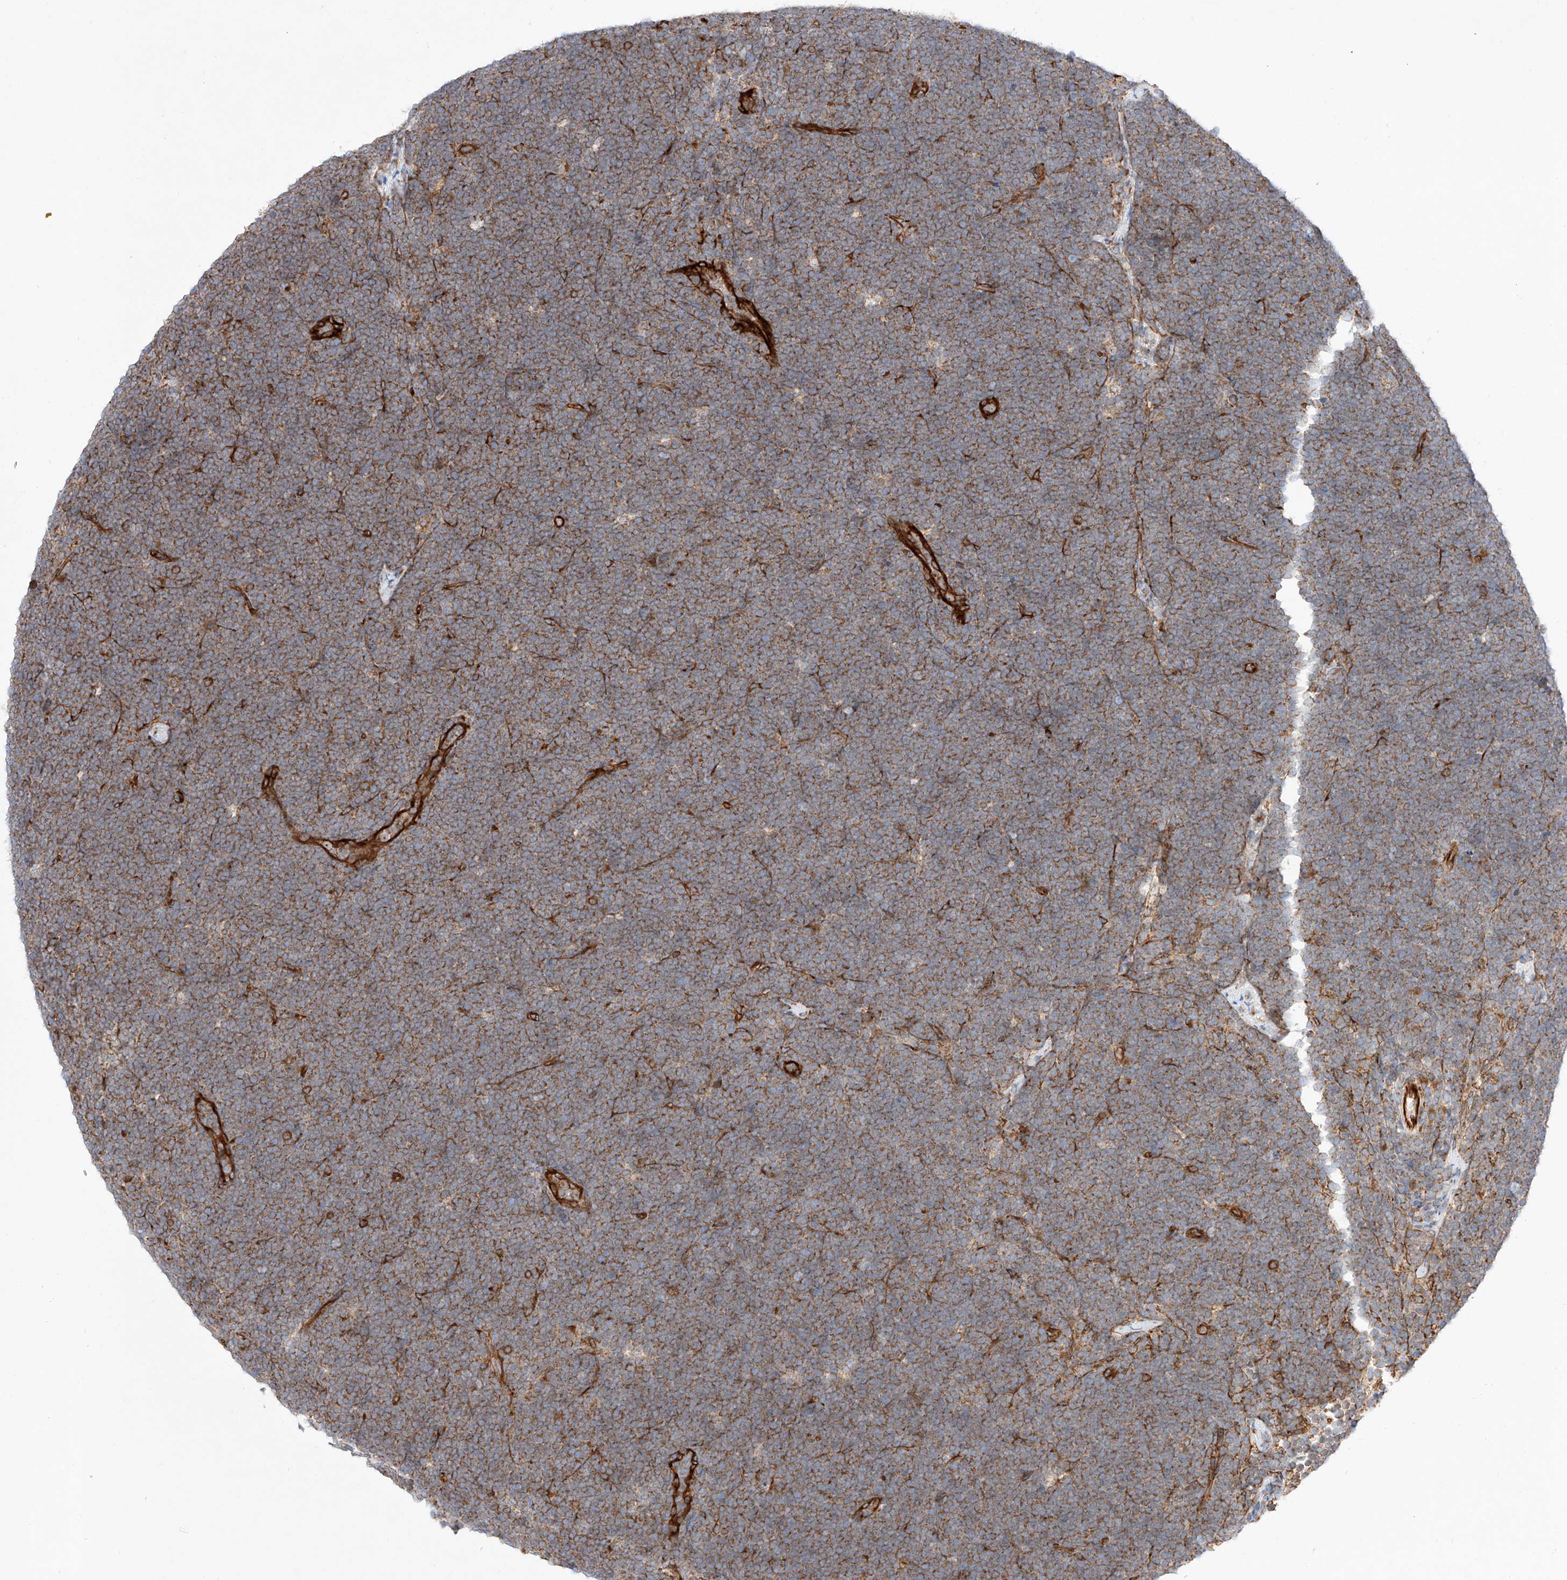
{"staining": {"intensity": "moderate", "quantity": ">75%", "location": "cytoplasmic/membranous"}, "tissue": "lymphoma", "cell_type": "Tumor cells", "image_type": "cancer", "snomed": [{"axis": "morphology", "description": "Malignant lymphoma, non-Hodgkin's type, High grade"}, {"axis": "topography", "description": "Lymph node"}], "caption": "Protein staining of malignant lymphoma, non-Hodgkin's type (high-grade) tissue demonstrates moderate cytoplasmic/membranous expression in about >75% of tumor cells.", "gene": "CSGALNACT2", "patient": {"sex": "male", "age": 13}}